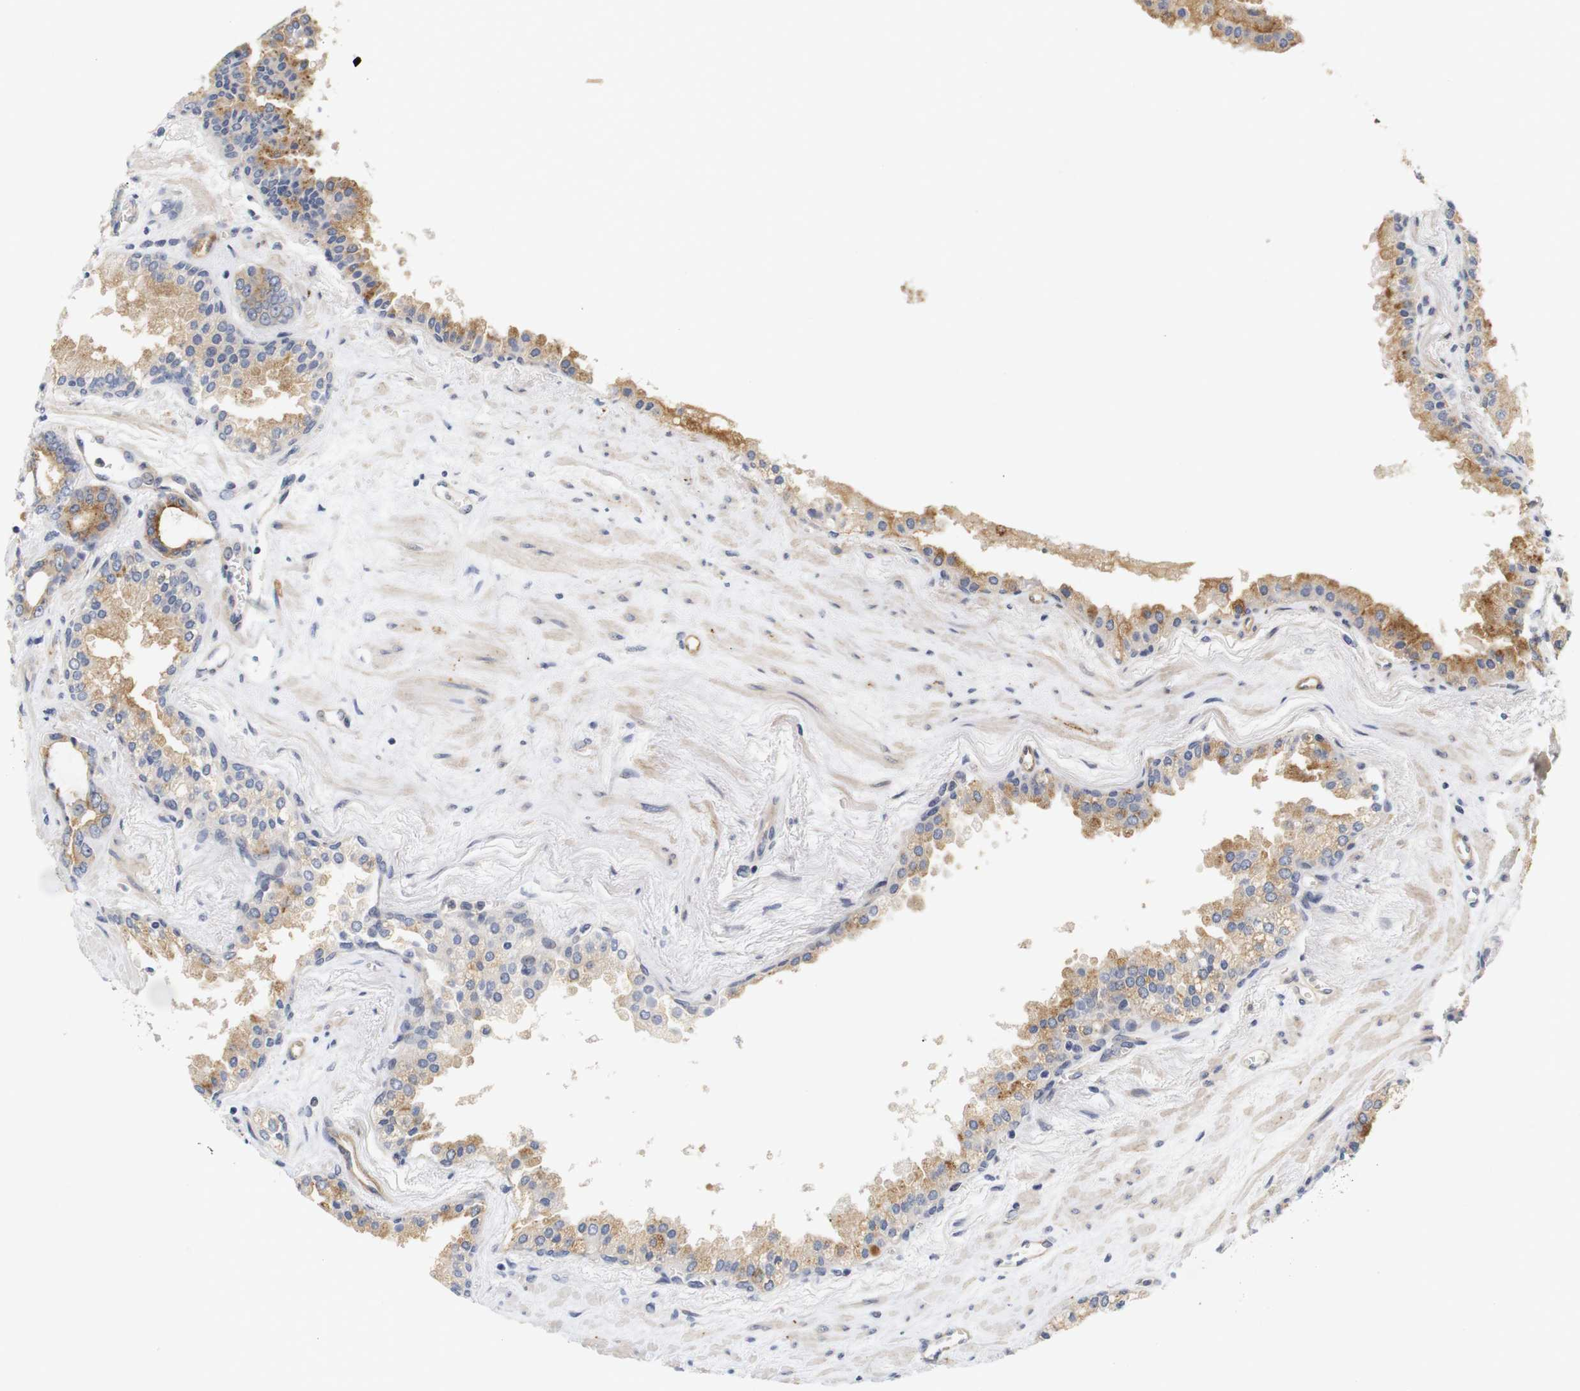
{"staining": {"intensity": "moderate", "quantity": ">75%", "location": "cytoplasmic/membranous"}, "tissue": "prostate cancer", "cell_type": "Tumor cells", "image_type": "cancer", "snomed": [{"axis": "morphology", "description": "Adenocarcinoma, Low grade"}, {"axis": "topography", "description": "Prostate"}], "caption": "Low-grade adenocarcinoma (prostate) stained with a protein marker exhibits moderate staining in tumor cells.", "gene": "CYB561", "patient": {"sex": "male", "age": 60}}